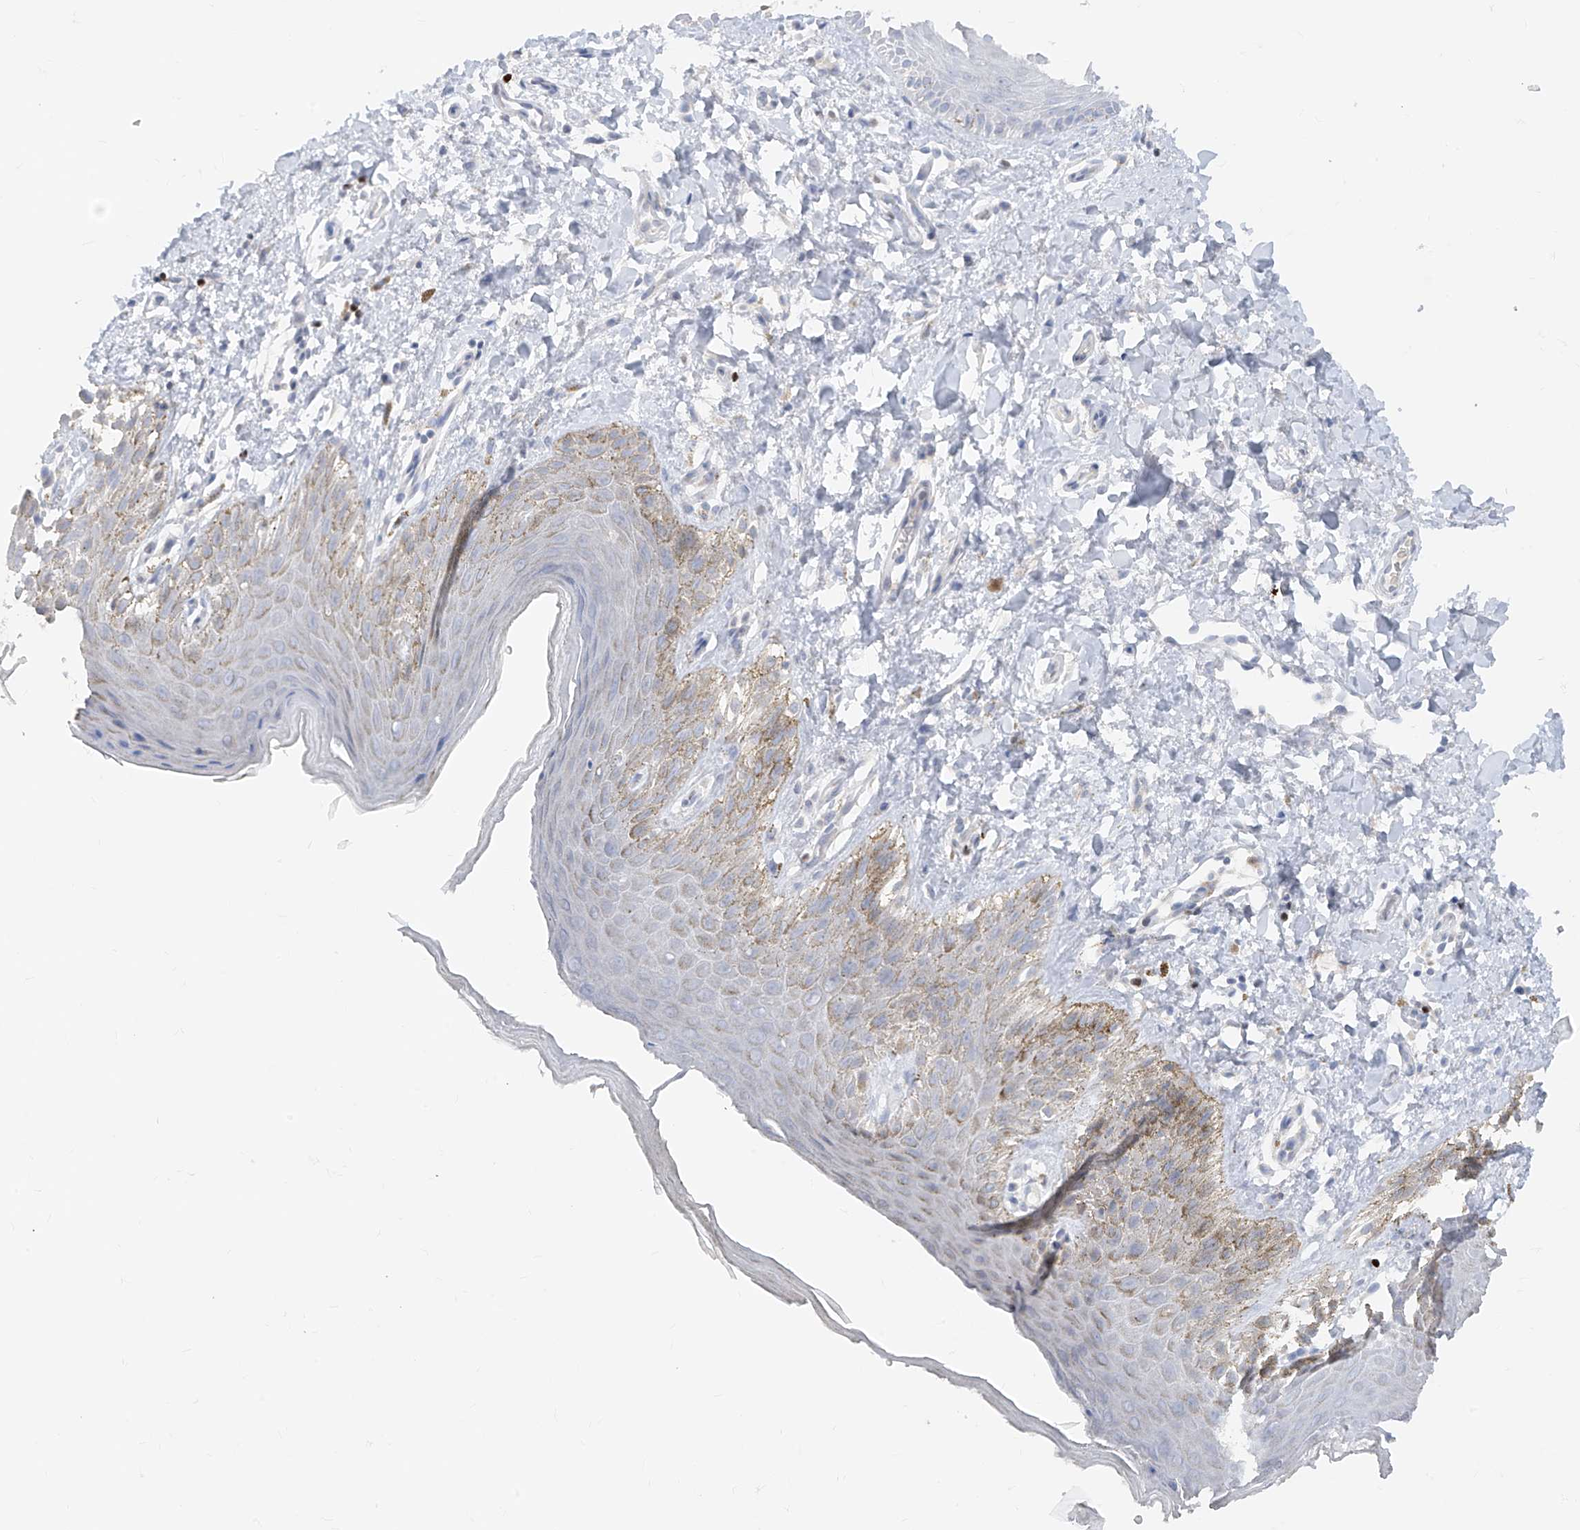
{"staining": {"intensity": "moderate", "quantity": "<25%", "location": "cytoplasmic/membranous"}, "tissue": "skin", "cell_type": "Epidermal cells", "image_type": "normal", "snomed": [{"axis": "morphology", "description": "Normal tissue, NOS"}, {"axis": "topography", "description": "Anal"}], "caption": "This micrograph shows unremarkable skin stained with immunohistochemistry to label a protein in brown. The cytoplasmic/membranous of epidermal cells show moderate positivity for the protein. Nuclei are counter-stained blue.", "gene": "TBX21", "patient": {"sex": "male", "age": 44}}